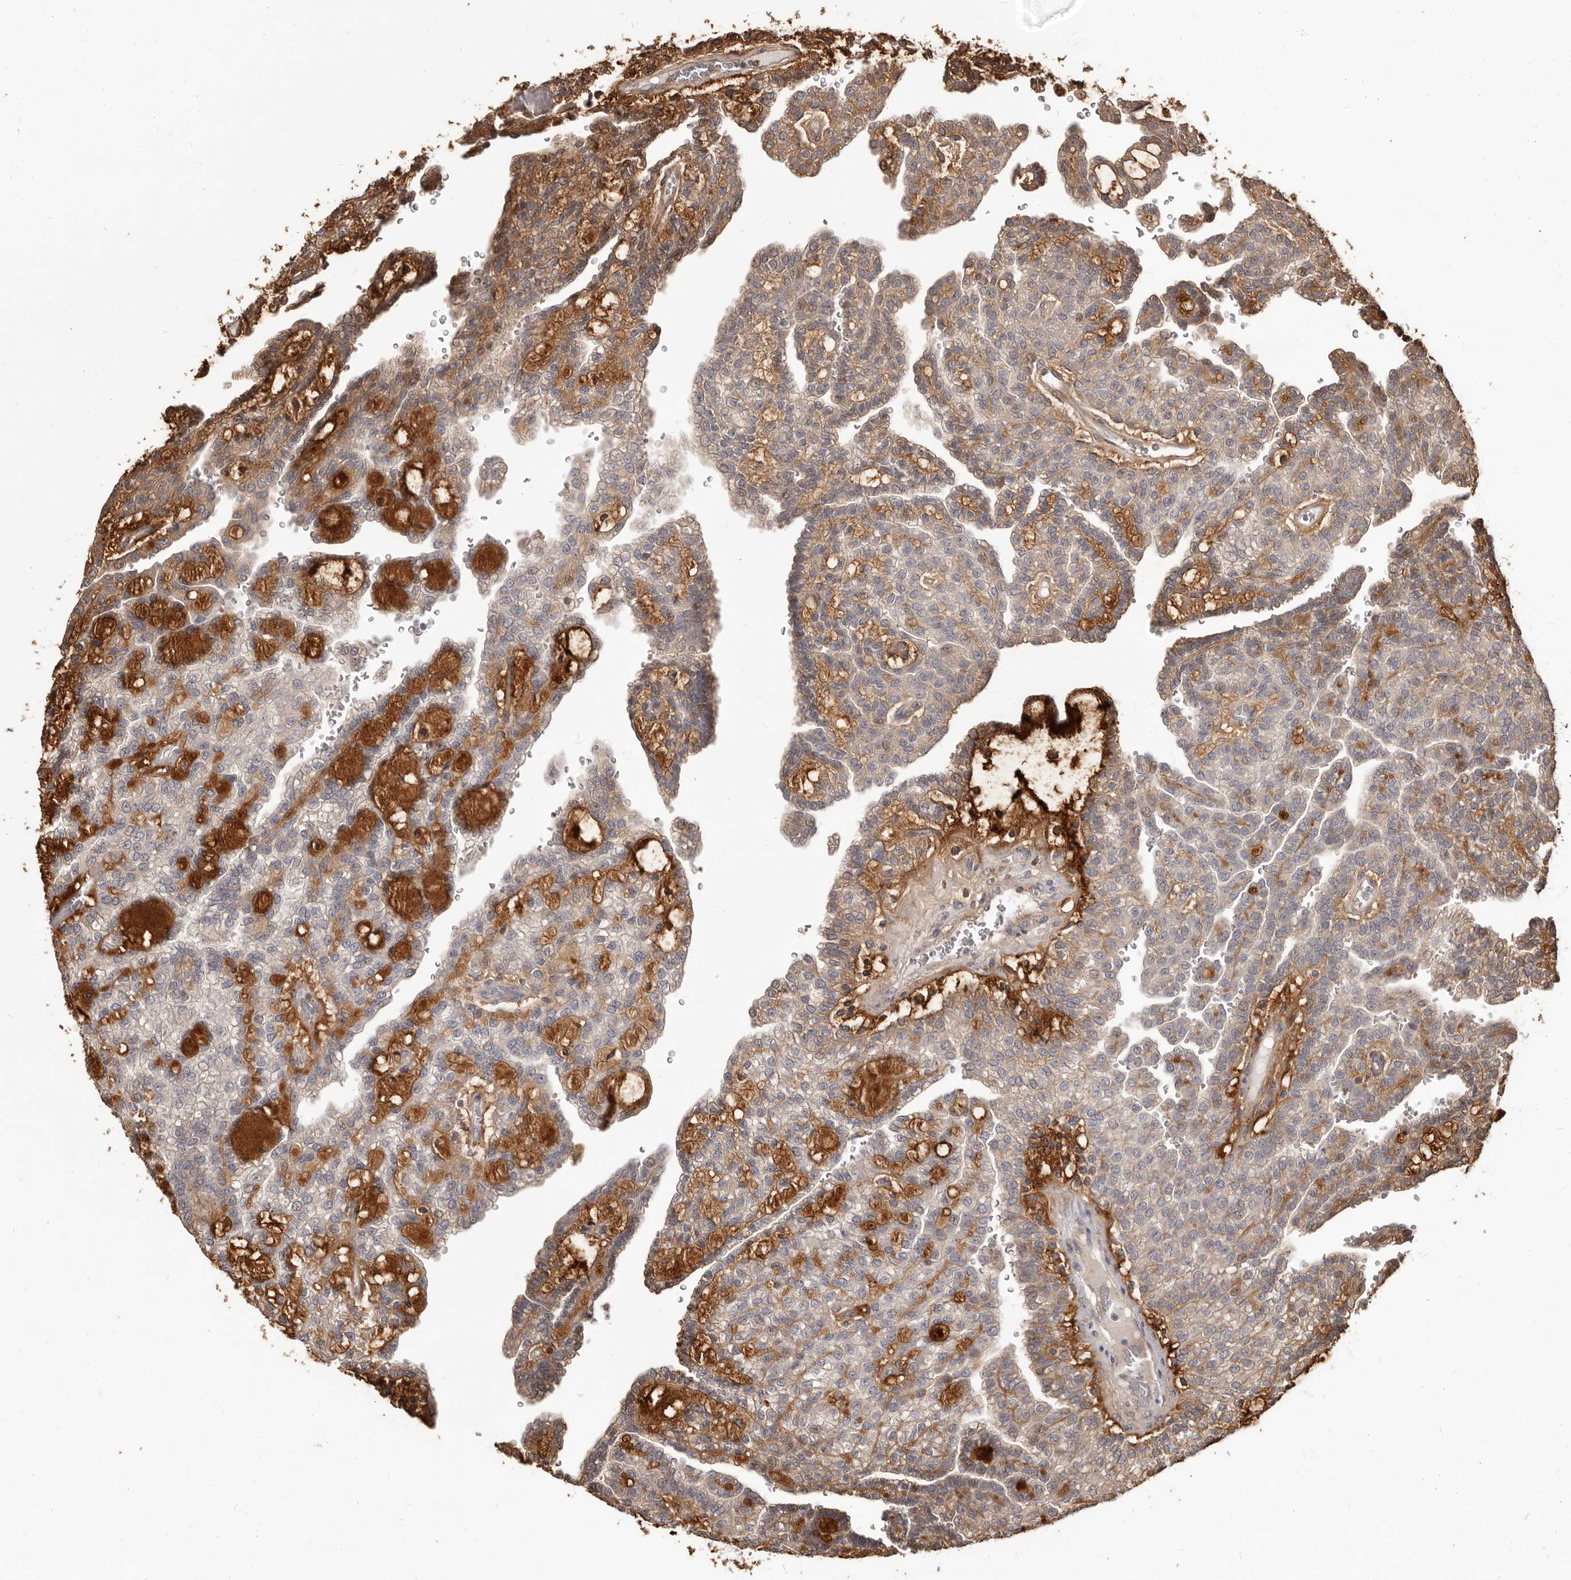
{"staining": {"intensity": "weak", "quantity": "25%-75%", "location": "cytoplasmic/membranous"}, "tissue": "renal cancer", "cell_type": "Tumor cells", "image_type": "cancer", "snomed": [{"axis": "morphology", "description": "Adenocarcinoma, NOS"}, {"axis": "topography", "description": "Kidney"}], "caption": "Adenocarcinoma (renal) stained with immunohistochemistry (IHC) reveals weak cytoplasmic/membranous positivity in approximately 25%-75% of tumor cells. (DAB IHC with brightfield microscopy, high magnification).", "gene": "MTO1", "patient": {"sex": "male", "age": 63}}